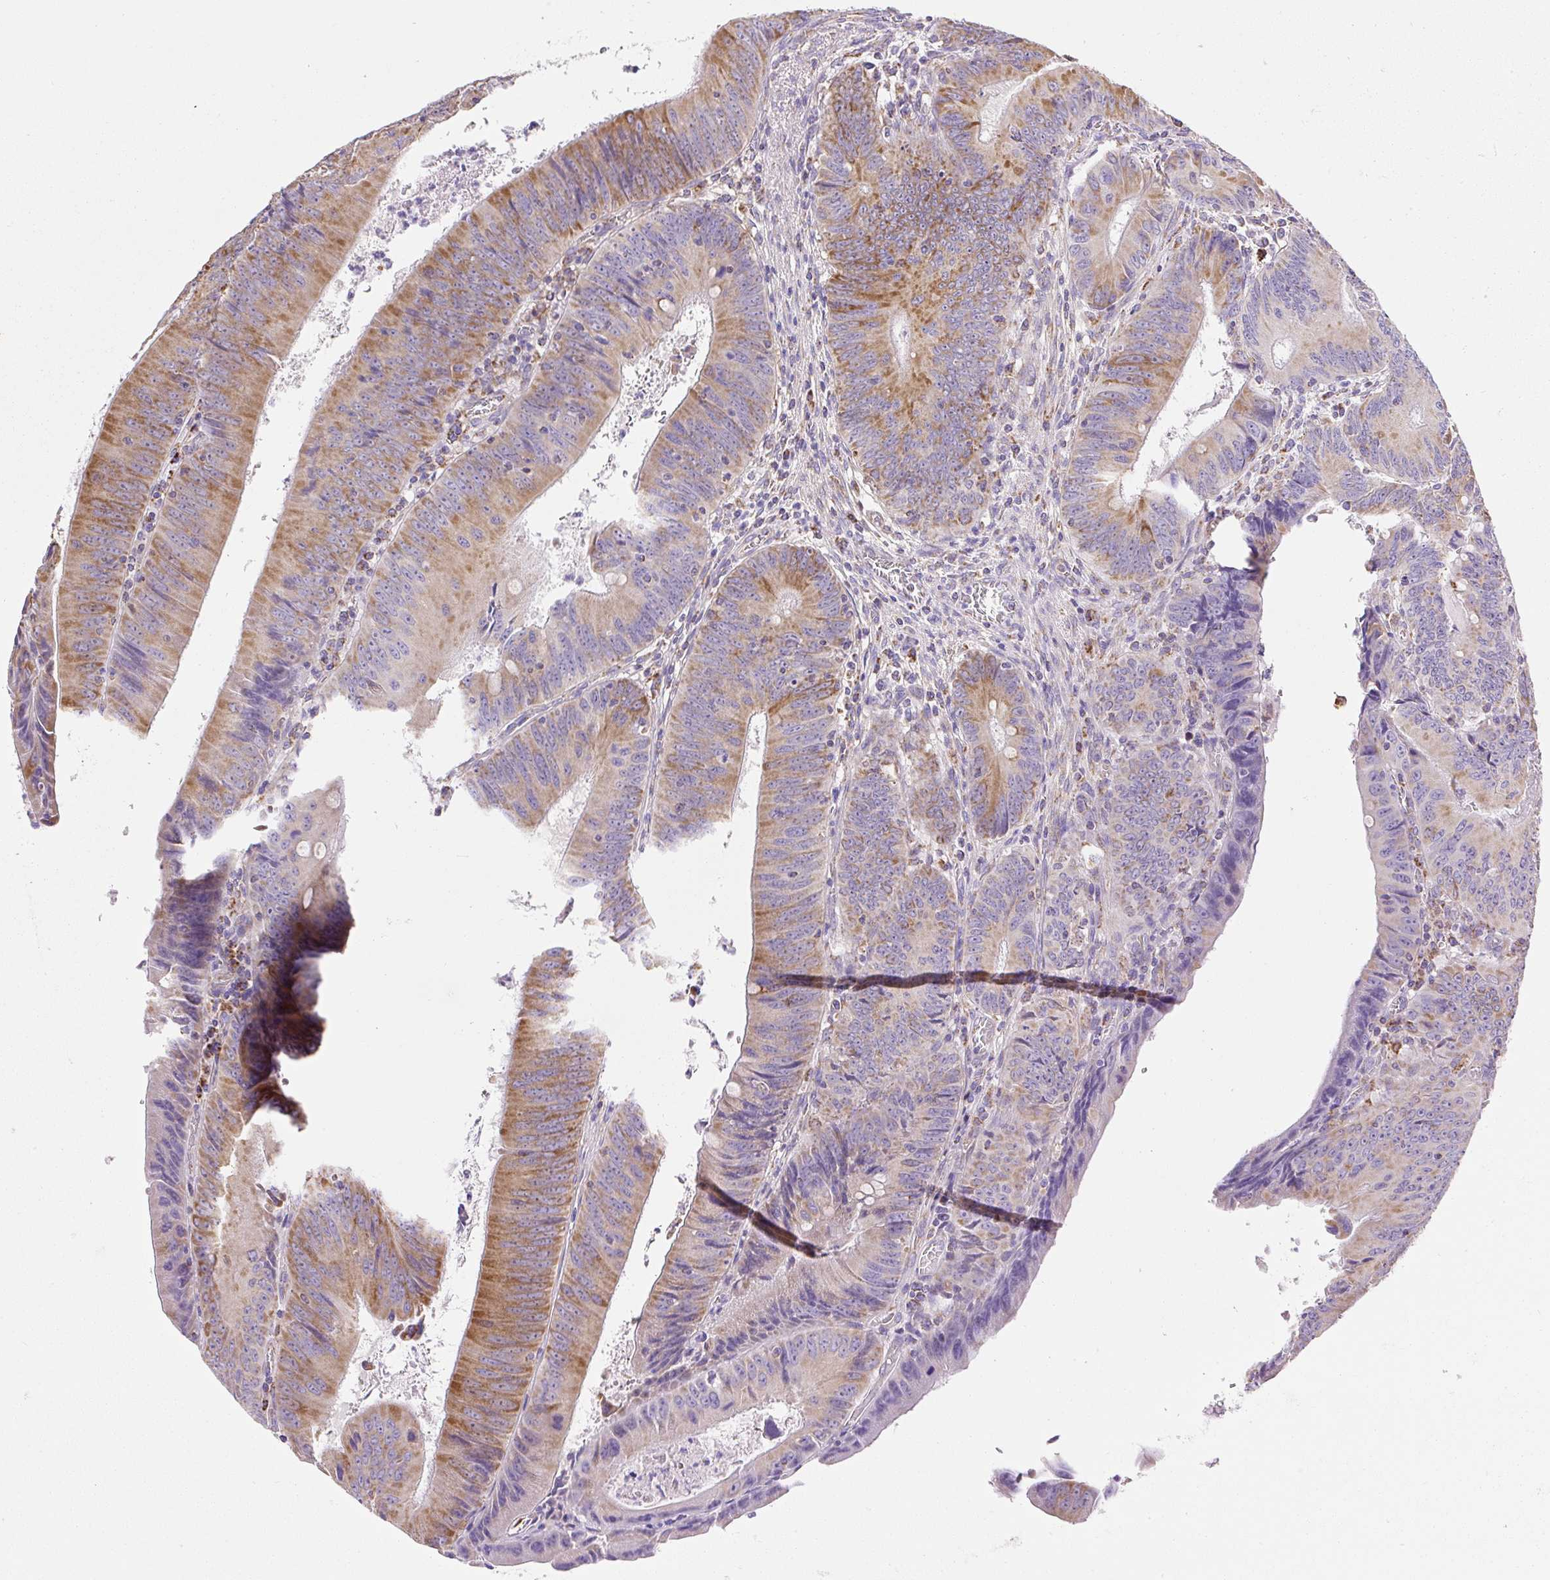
{"staining": {"intensity": "moderate", "quantity": ">75%", "location": "cytoplasmic/membranous"}, "tissue": "colorectal cancer", "cell_type": "Tumor cells", "image_type": "cancer", "snomed": [{"axis": "morphology", "description": "Adenocarcinoma, NOS"}, {"axis": "topography", "description": "Rectum"}], "caption": "Colorectal adenocarcinoma stained with a brown dye shows moderate cytoplasmic/membranous positive expression in approximately >75% of tumor cells.", "gene": "DAAM2", "patient": {"sex": "female", "age": 72}}